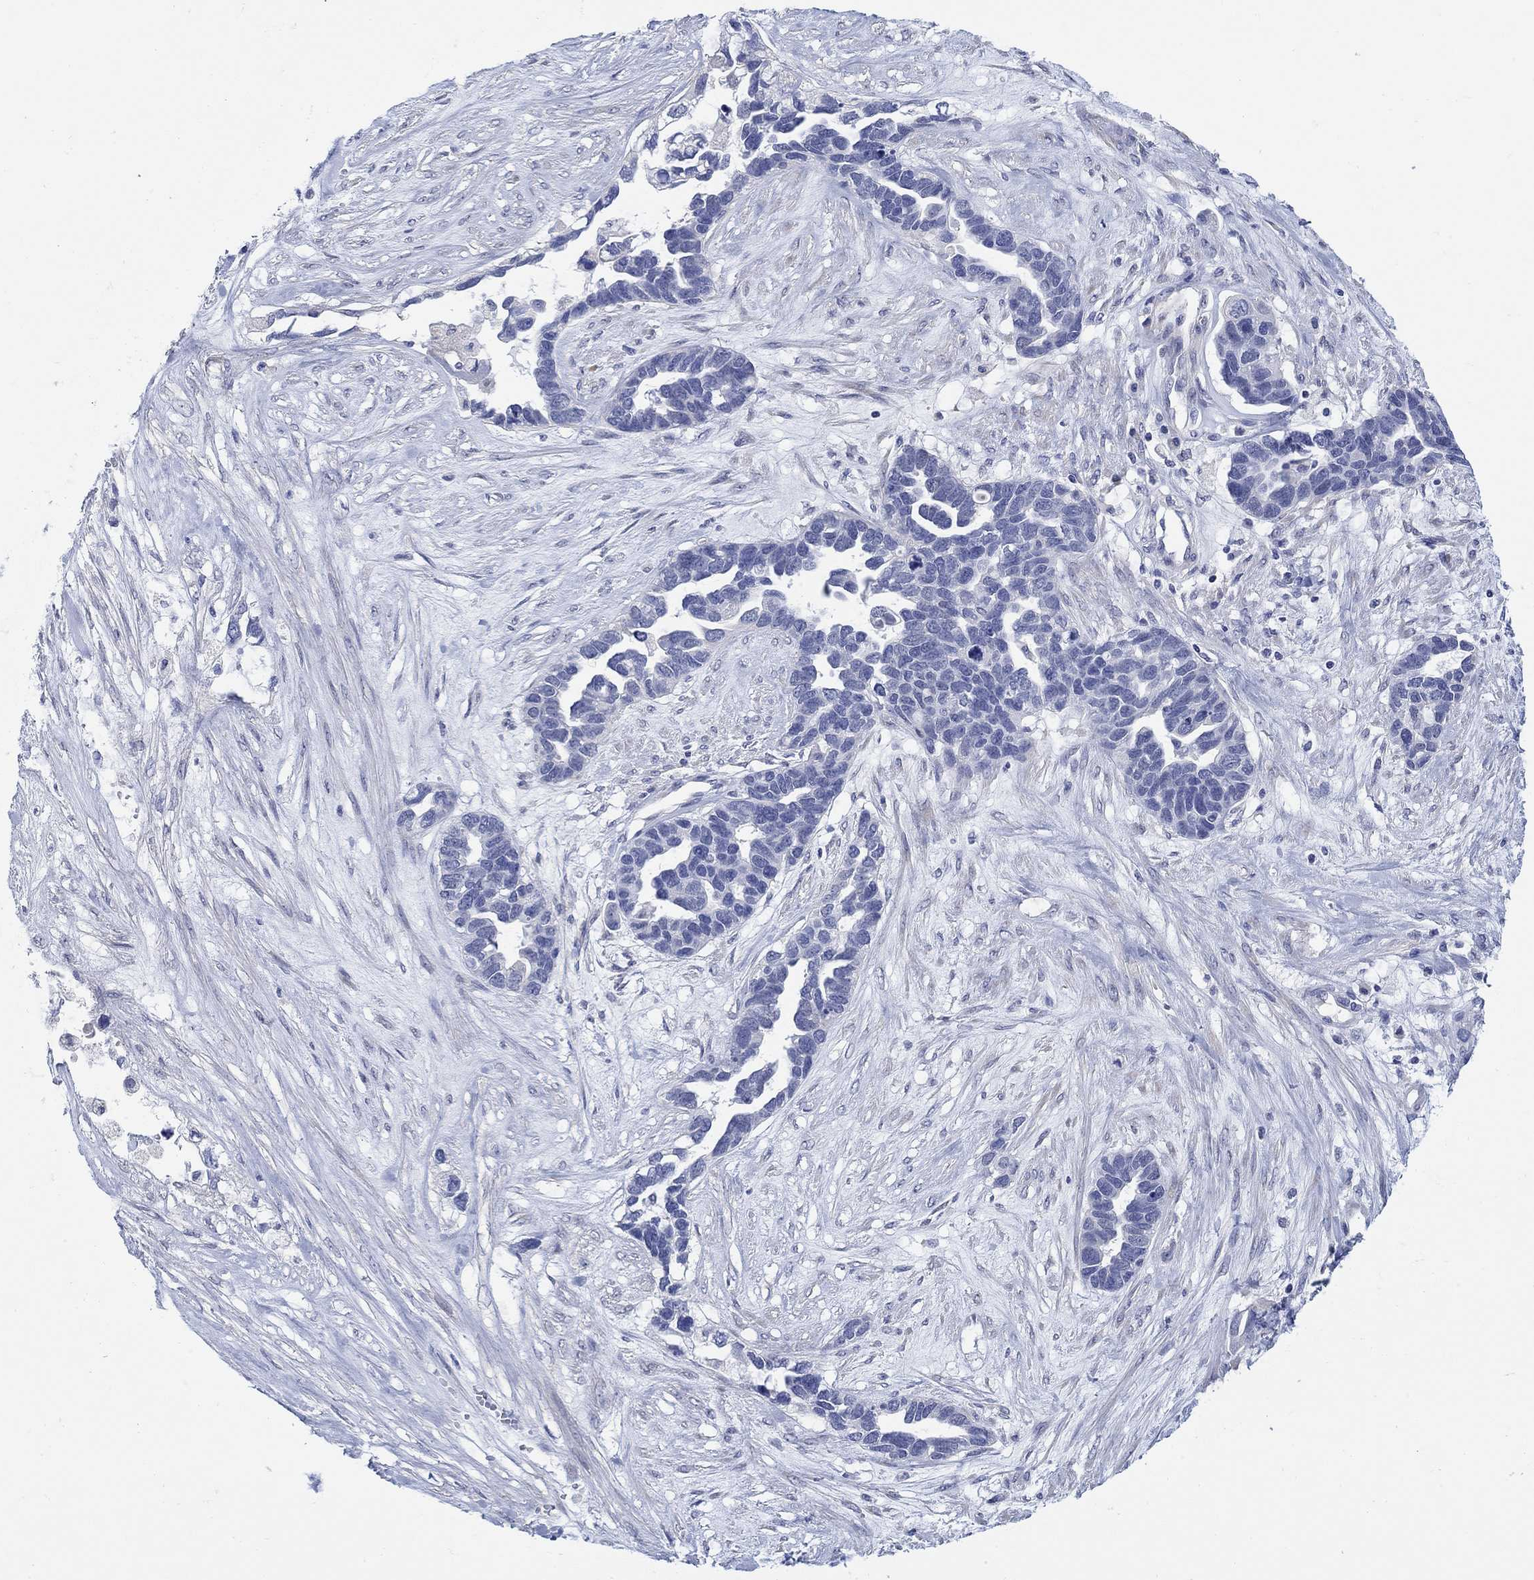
{"staining": {"intensity": "negative", "quantity": "none", "location": "none"}, "tissue": "ovarian cancer", "cell_type": "Tumor cells", "image_type": "cancer", "snomed": [{"axis": "morphology", "description": "Cystadenocarcinoma, serous, NOS"}, {"axis": "topography", "description": "Ovary"}], "caption": "Ovarian serous cystadenocarcinoma stained for a protein using immunohistochemistry exhibits no positivity tumor cells.", "gene": "KRT222", "patient": {"sex": "female", "age": 54}}